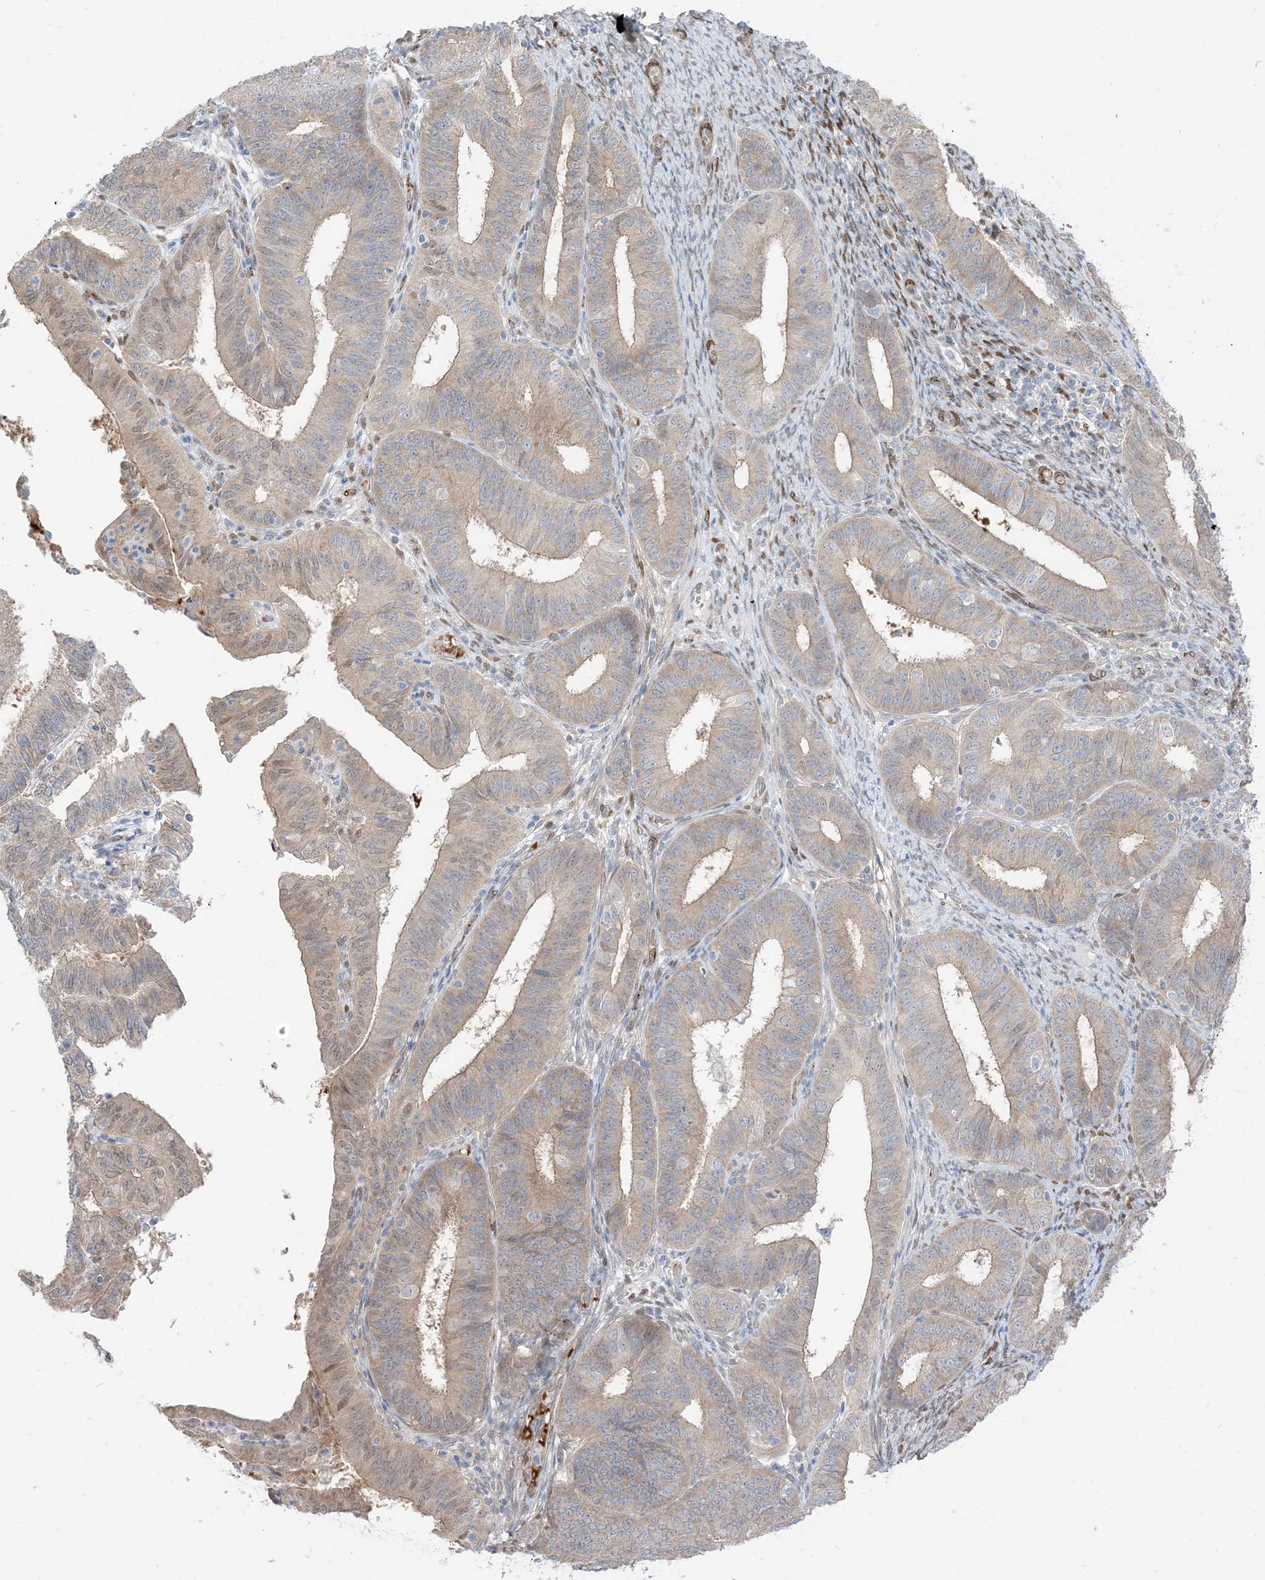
{"staining": {"intensity": "weak", "quantity": "25%-75%", "location": "cytoplasmic/membranous,nuclear"}, "tissue": "endometrial cancer", "cell_type": "Tumor cells", "image_type": "cancer", "snomed": [{"axis": "morphology", "description": "Adenocarcinoma, NOS"}, {"axis": "topography", "description": "Endometrium"}], "caption": "DAB immunohistochemical staining of human endometrial adenocarcinoma displays weak cytoplasmic/membranous and nuclear protein staining in approximately 25%-75% of tumor cells. The staining was performed using DAB (3,3'-diaminobenzidine), with brown indicating positive protein expression. Nuclei are stained blue with hematoxylin.", "gene": "RIN1", "patient": {"sex": "female", "age": 51}}